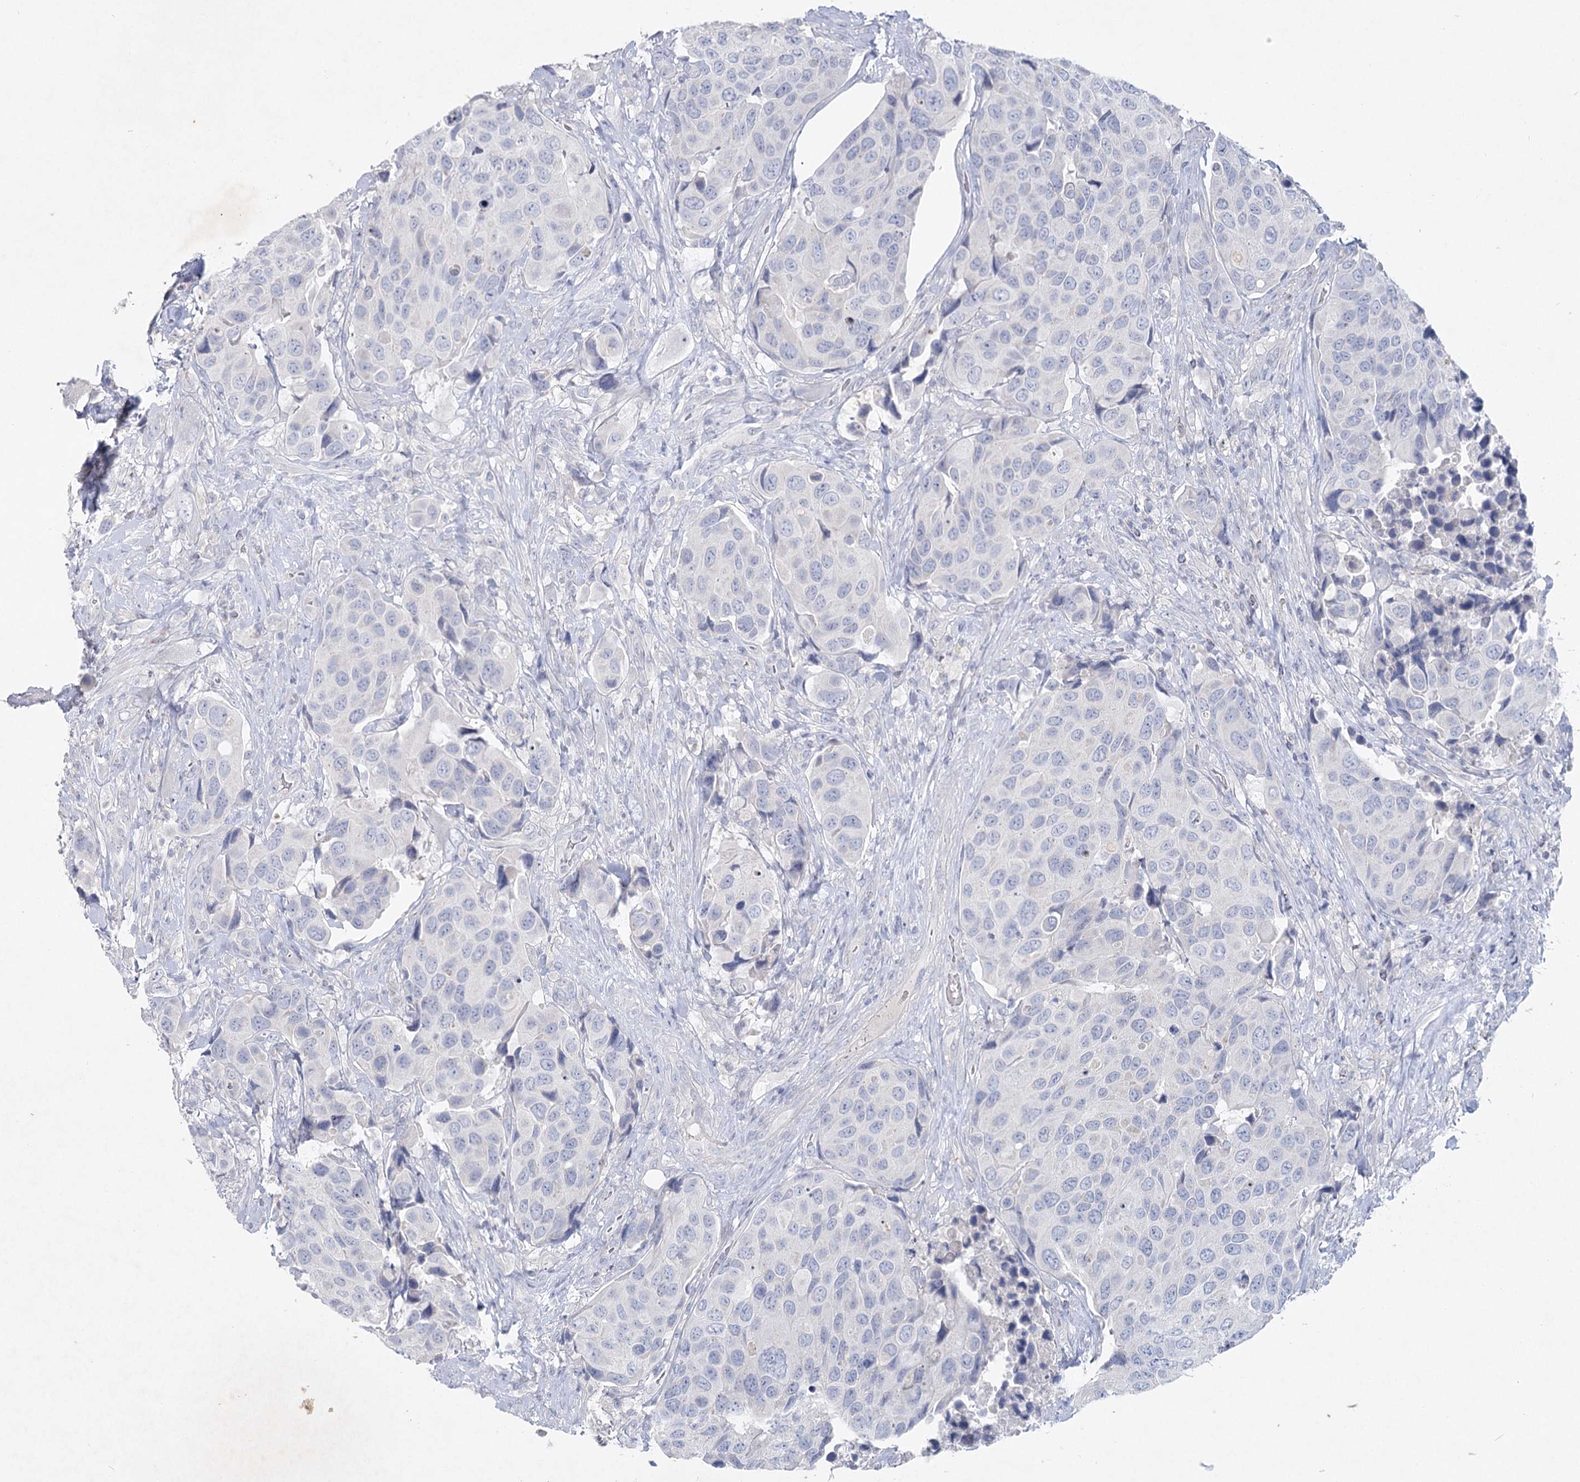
{"staining": {"intensity": "negative", "quantity": "none", "location": "none"}, "tissue": "urothelial cancer", "cell_type": "Tumor cells", "image_type": "cancer", "snomed": [{"axis": "morphology", "description": "Urothelial carcinoma, High grade"}, {"axis": "topography", "description": "Urinary bladder"}], "caption": "Human urothelial cancer stained for a protein using IHC displays no staining in tumor cells.", "gene": "MAP3K13", "patient": {"sex": "male", "age": 74}}